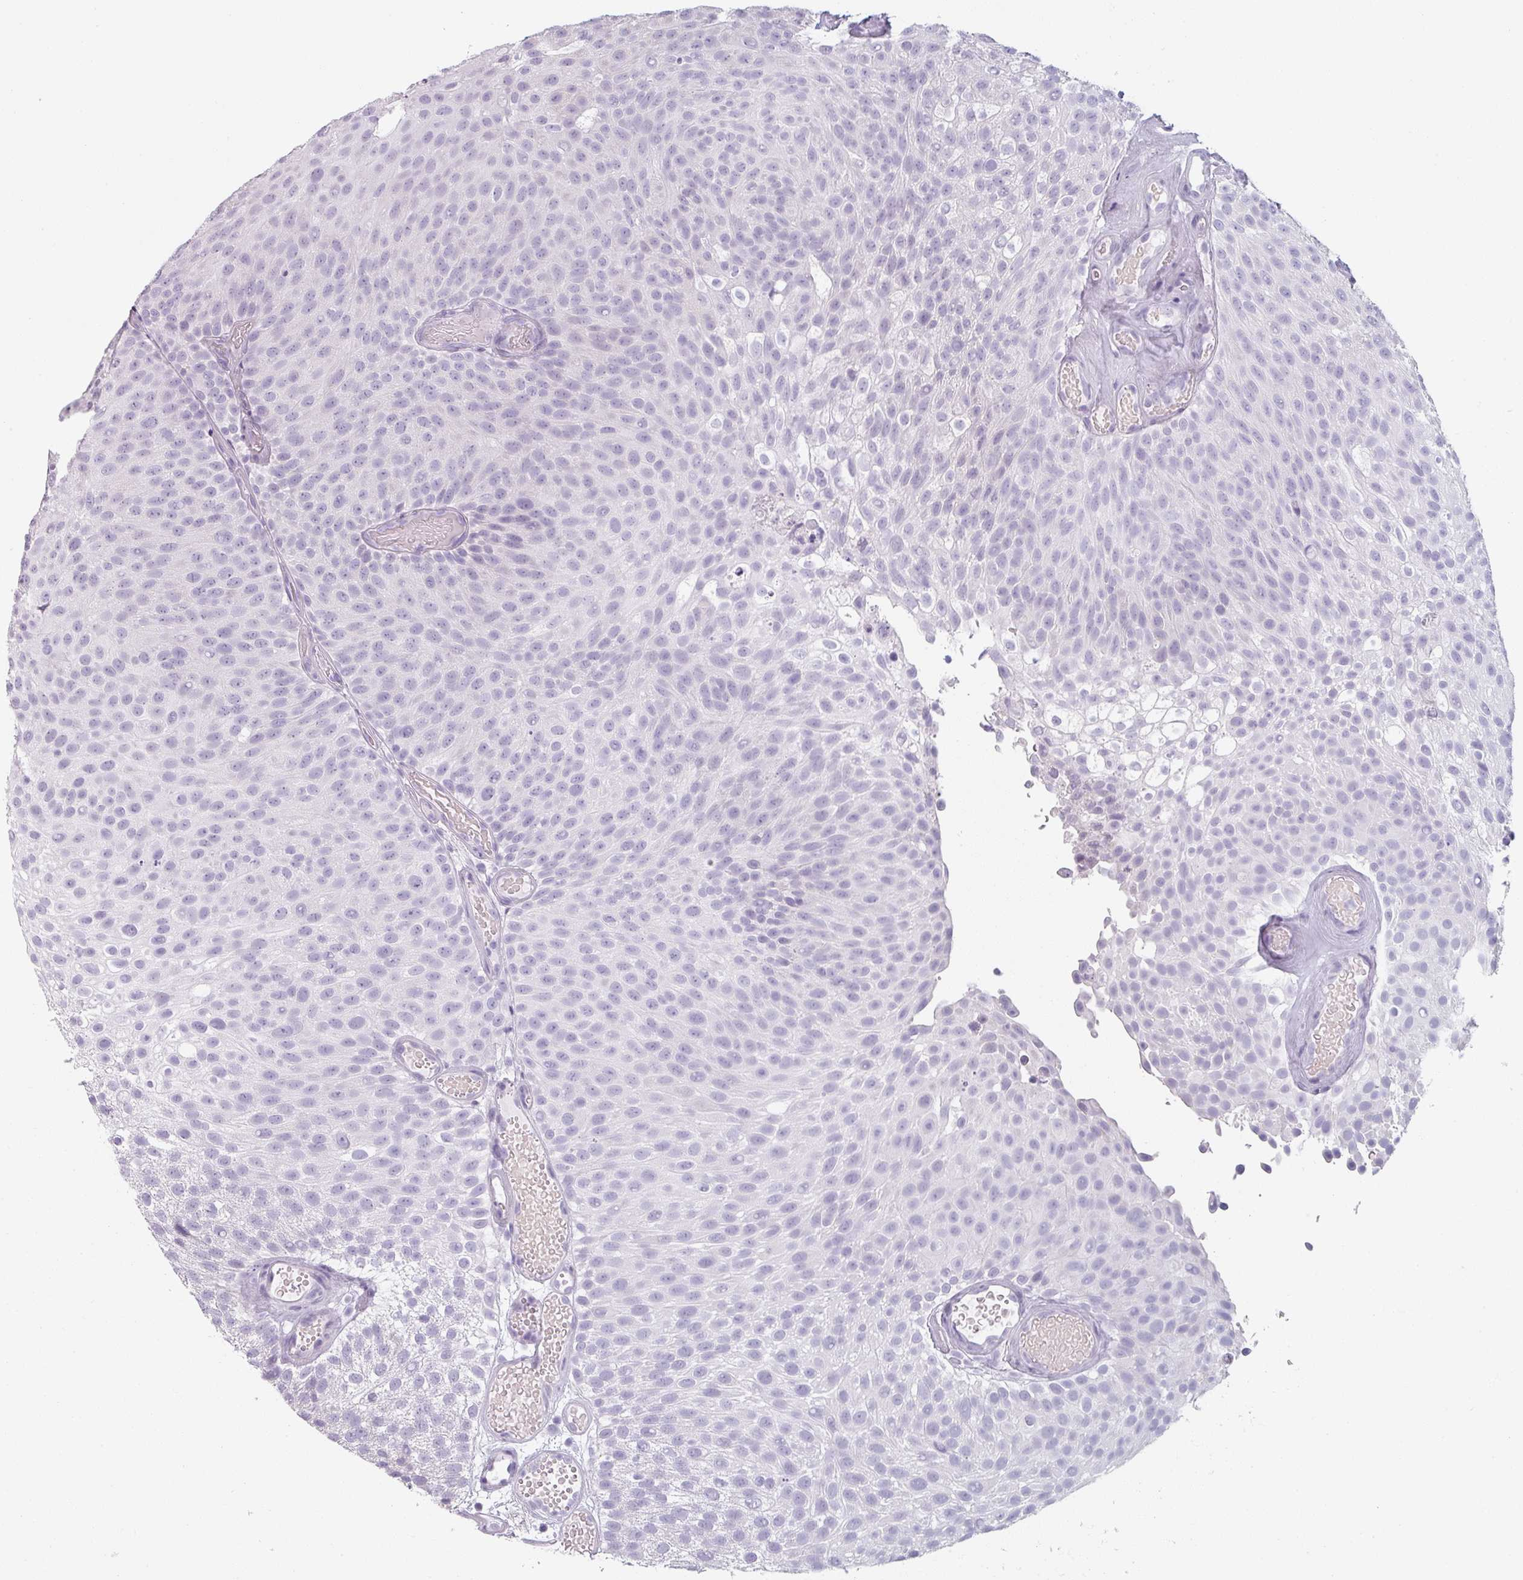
{"staining": {"intensity": "negative", "quantity": "none", "location": "none"}, "tissue": "urothelial cancer", "cell_type": "Tumor cells", "image_type": "cancer", "snomed": [{"axis": "morphology", "description": "Urothelial carcinoma, Low grade"}, {"axis": "topography", "description": "Urinary bladder"}], "caption": "This is an immunohistochemistry (IHC) image of low-grade urothelial carcinoma. There is no expression in tumor cells.", "gene": "SFTPA1", "patient": {"sex": "male", "age": 78}}